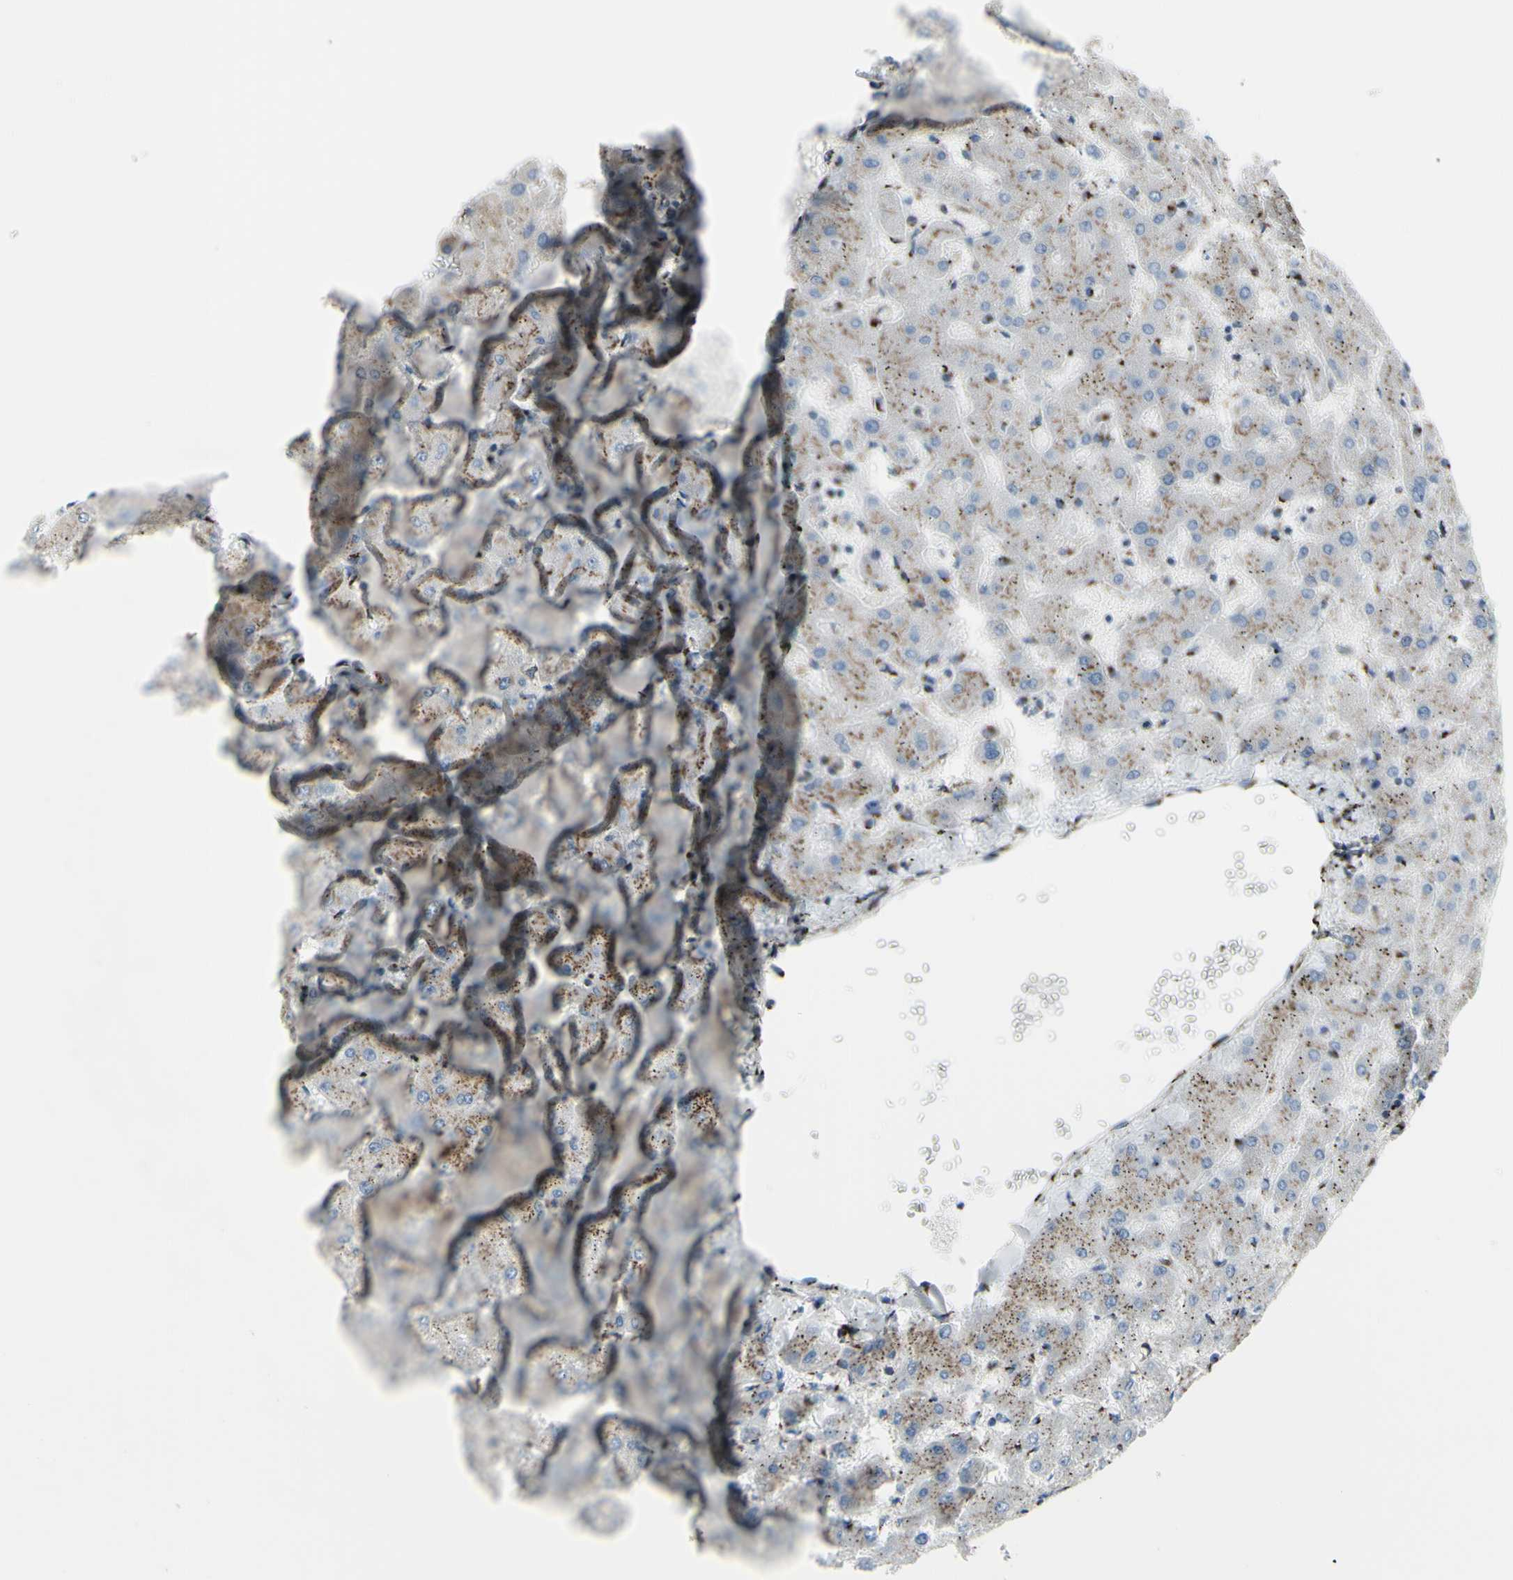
{"staining": {"intensity": "moderate", "quantity": ">75%", "location": "cytoplasmic/membranous"}, "tissue": "liver", "cell_type": "Cholangiocytes", "image_type": "normal", "snomed": [{"axis": "morphology", "description": "Normal tissue, NOS"}, {"axis": "topography", "description": "Liver"}], "caption": "Protein expression analysis of unremarkable human liver reveals moderate cytoplasmic/membranous positivity in about >75% of cholangiocytes.", "gene": "GLG1", "patient": {"sex": "female", "age": 63}}